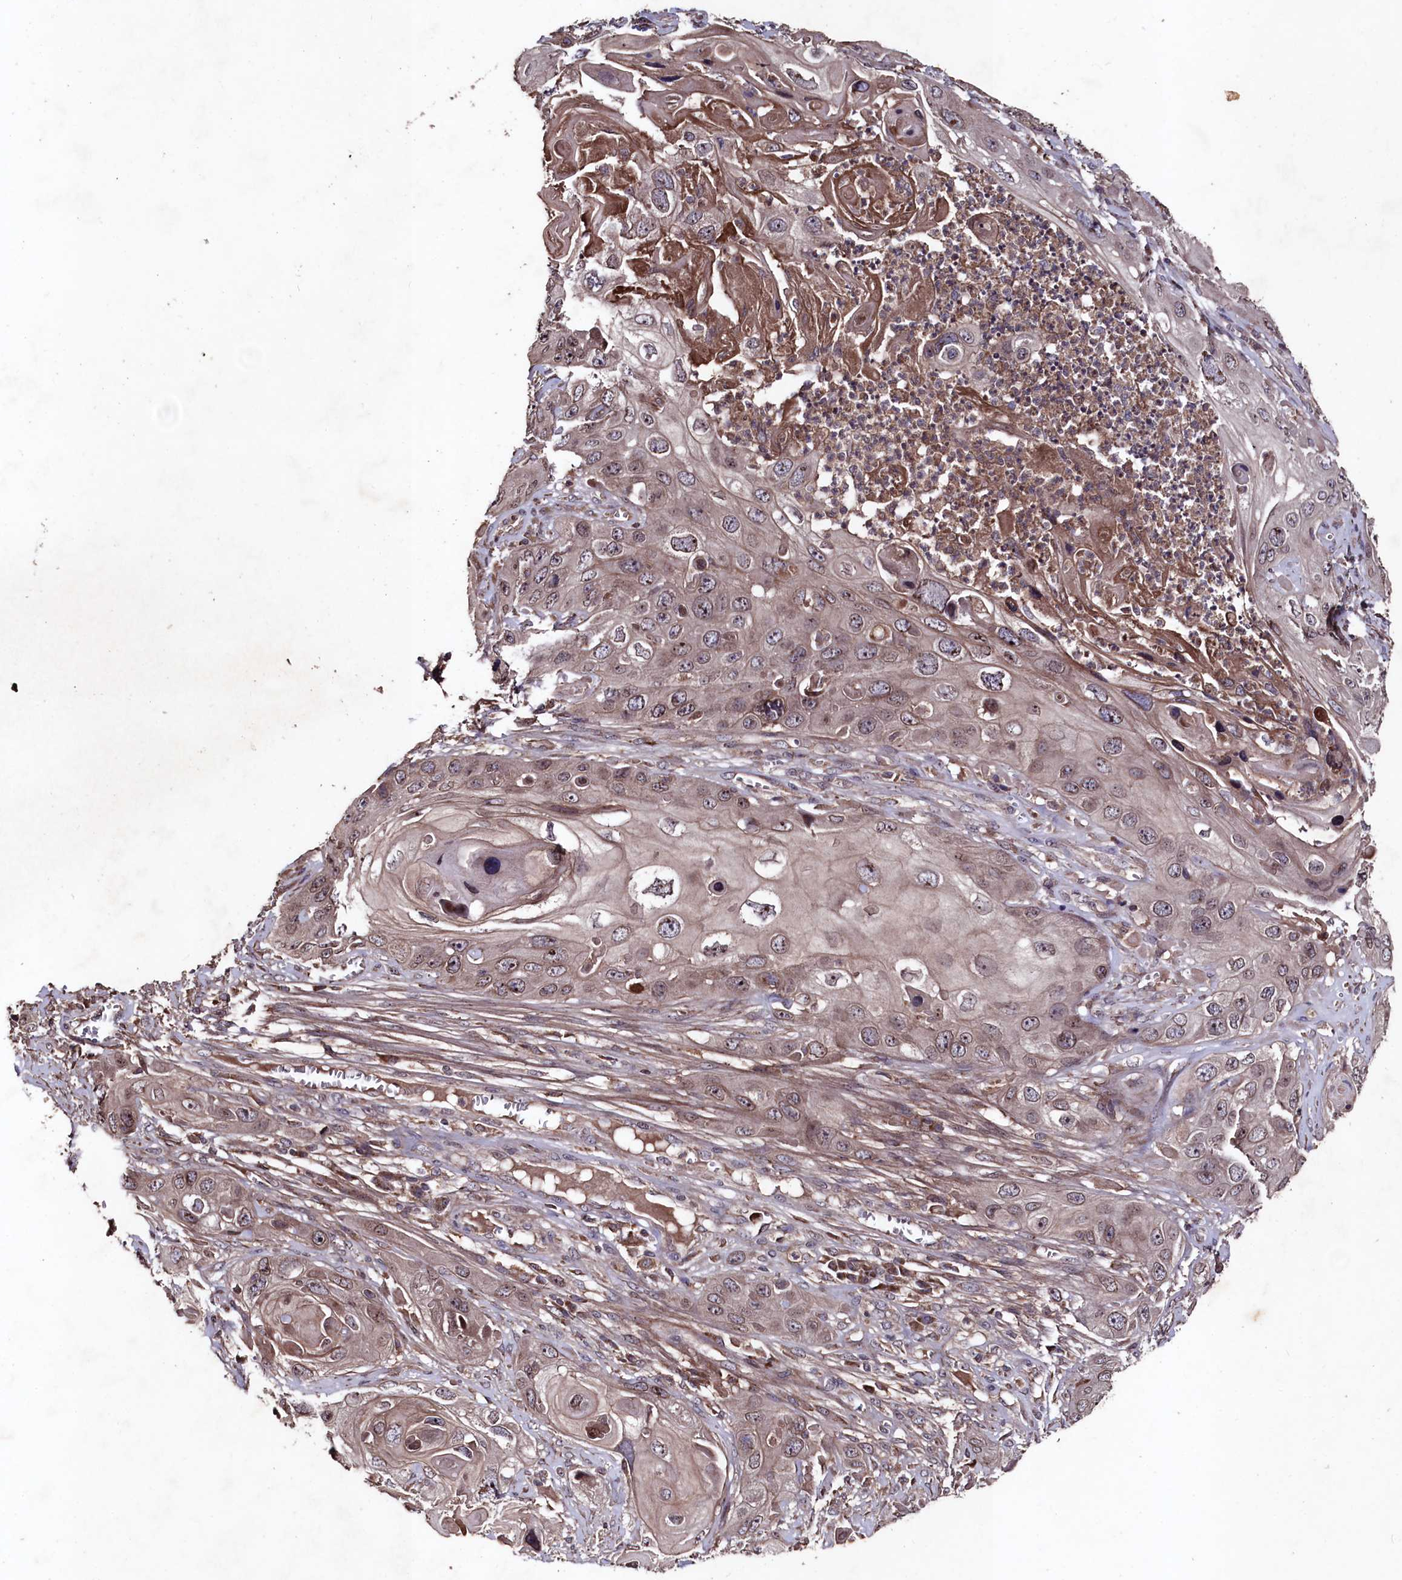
{"staining": {"intensity": "weak", "quantity": "<25%", "location": "cytoplasmic/membranous"}, "tissue": "skin cancer", "cell_type": "Tumor cells", "image_type": "cancer", "snomed": [{"axis": "morphology", "description": "Squamous cell carcinoma, NOS"}, {"axis": "topography", "description": "Skin"}], "caption": "Tumor cells are negative for protein expression in human squamous cell carcinoma (skin). (DAB (3,3'-diaminobenzidine) immunohistochemistry, high magnification).", "gene": "MYO1H", "patient": {"sex": "male", "age": 55}}